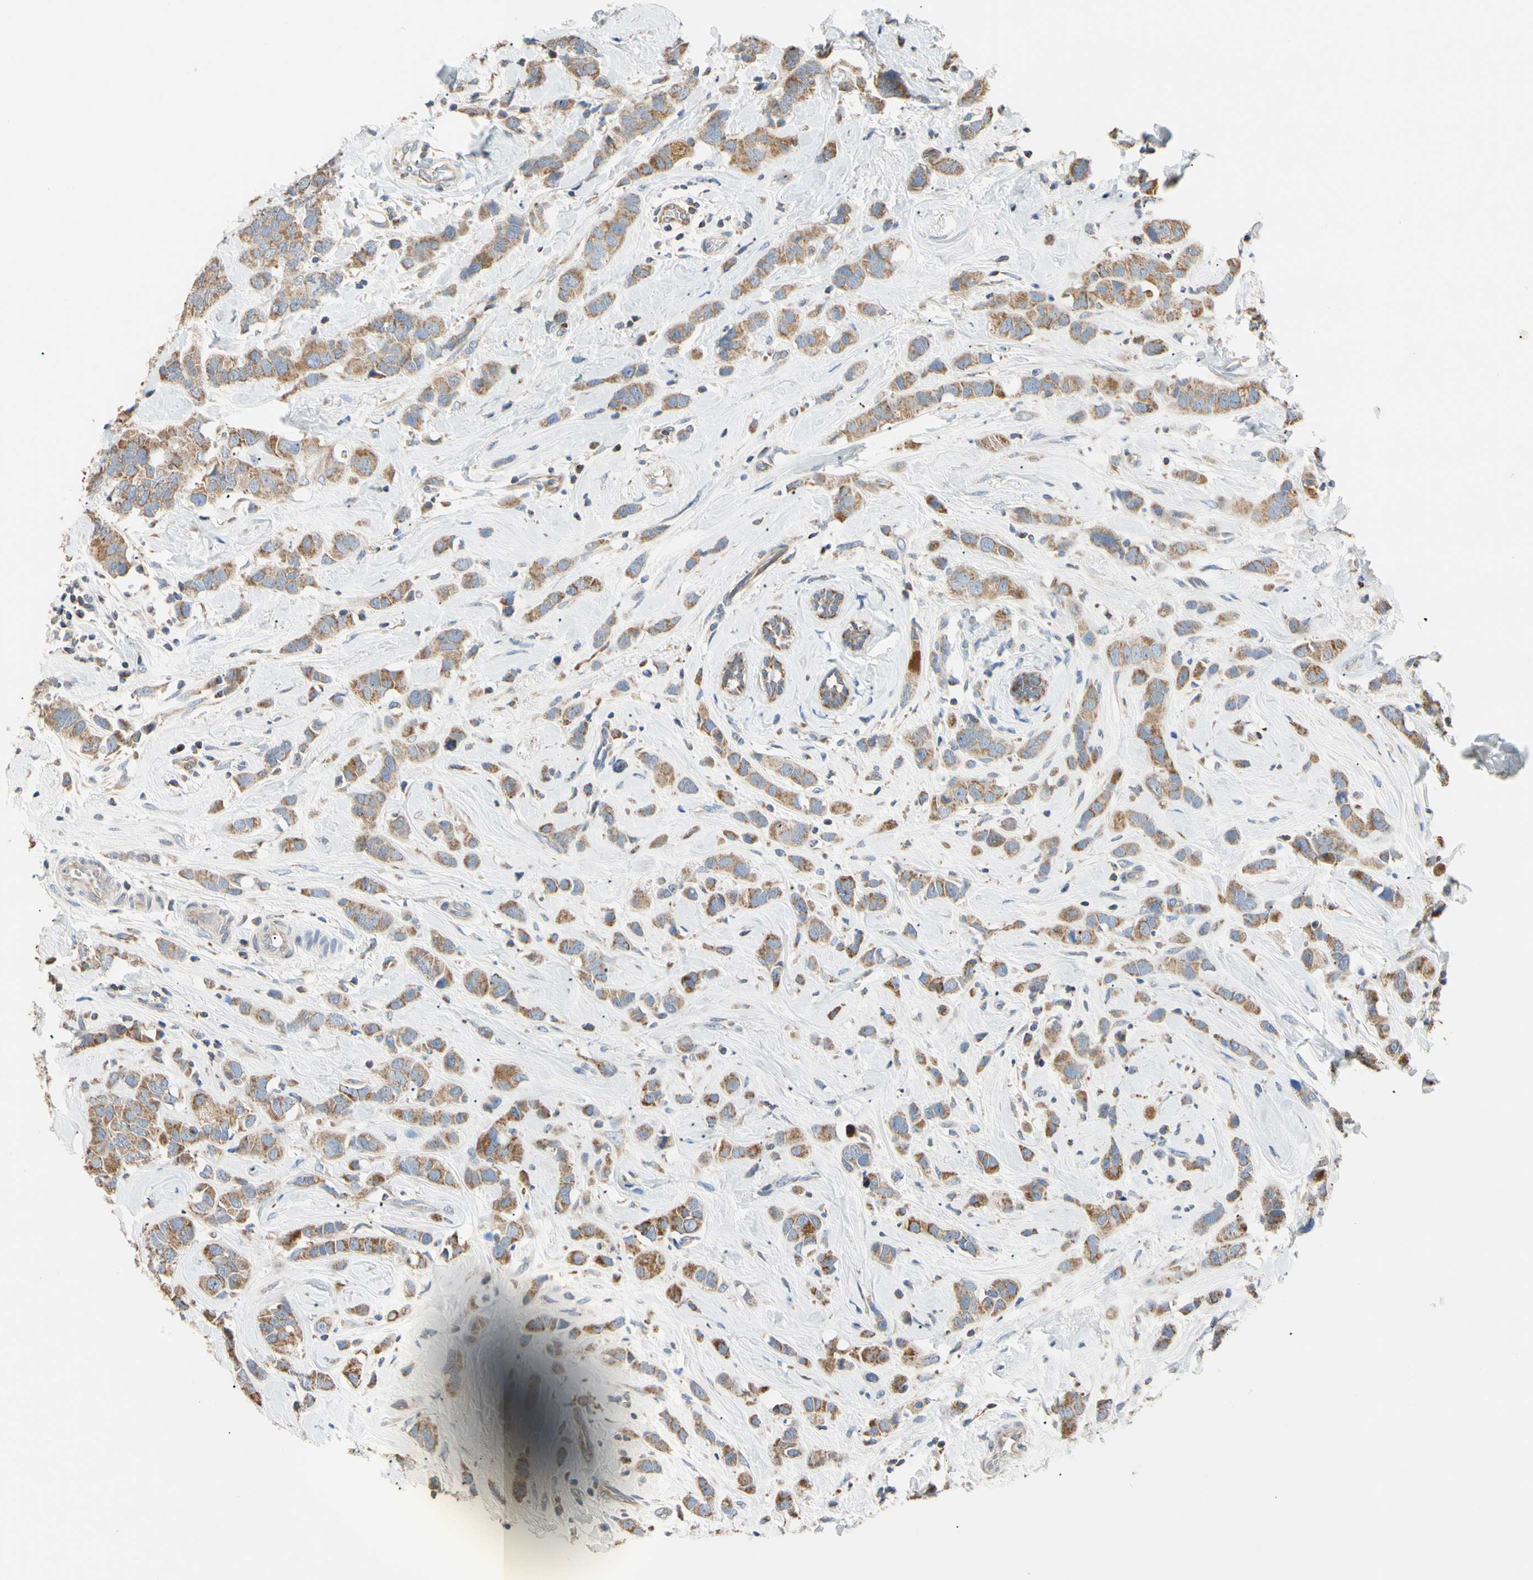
{"staining": {"intensity": "moderate", "quantity": ">75%", "location": "cytoplasmic/membranous"}, "tissue": "breast cancer", "cell_type": "Tumor cells", "image_type": "cancer", "snomed": [{"axis": "morphology", "description": "Normal tissue, NOS"}, {"axis": "morphology", "description": "Duct carcinoma"}, {"axis": "topography", "description": "Breast"}], "caption": "Protein staining shows moderate cytoplasmic/membranous expression in approximately >75% of tumor cells in breast invasive ductal carcinoma.", "gene": "PLGRKT", "patient": {"sex": "female", "age": 50}}